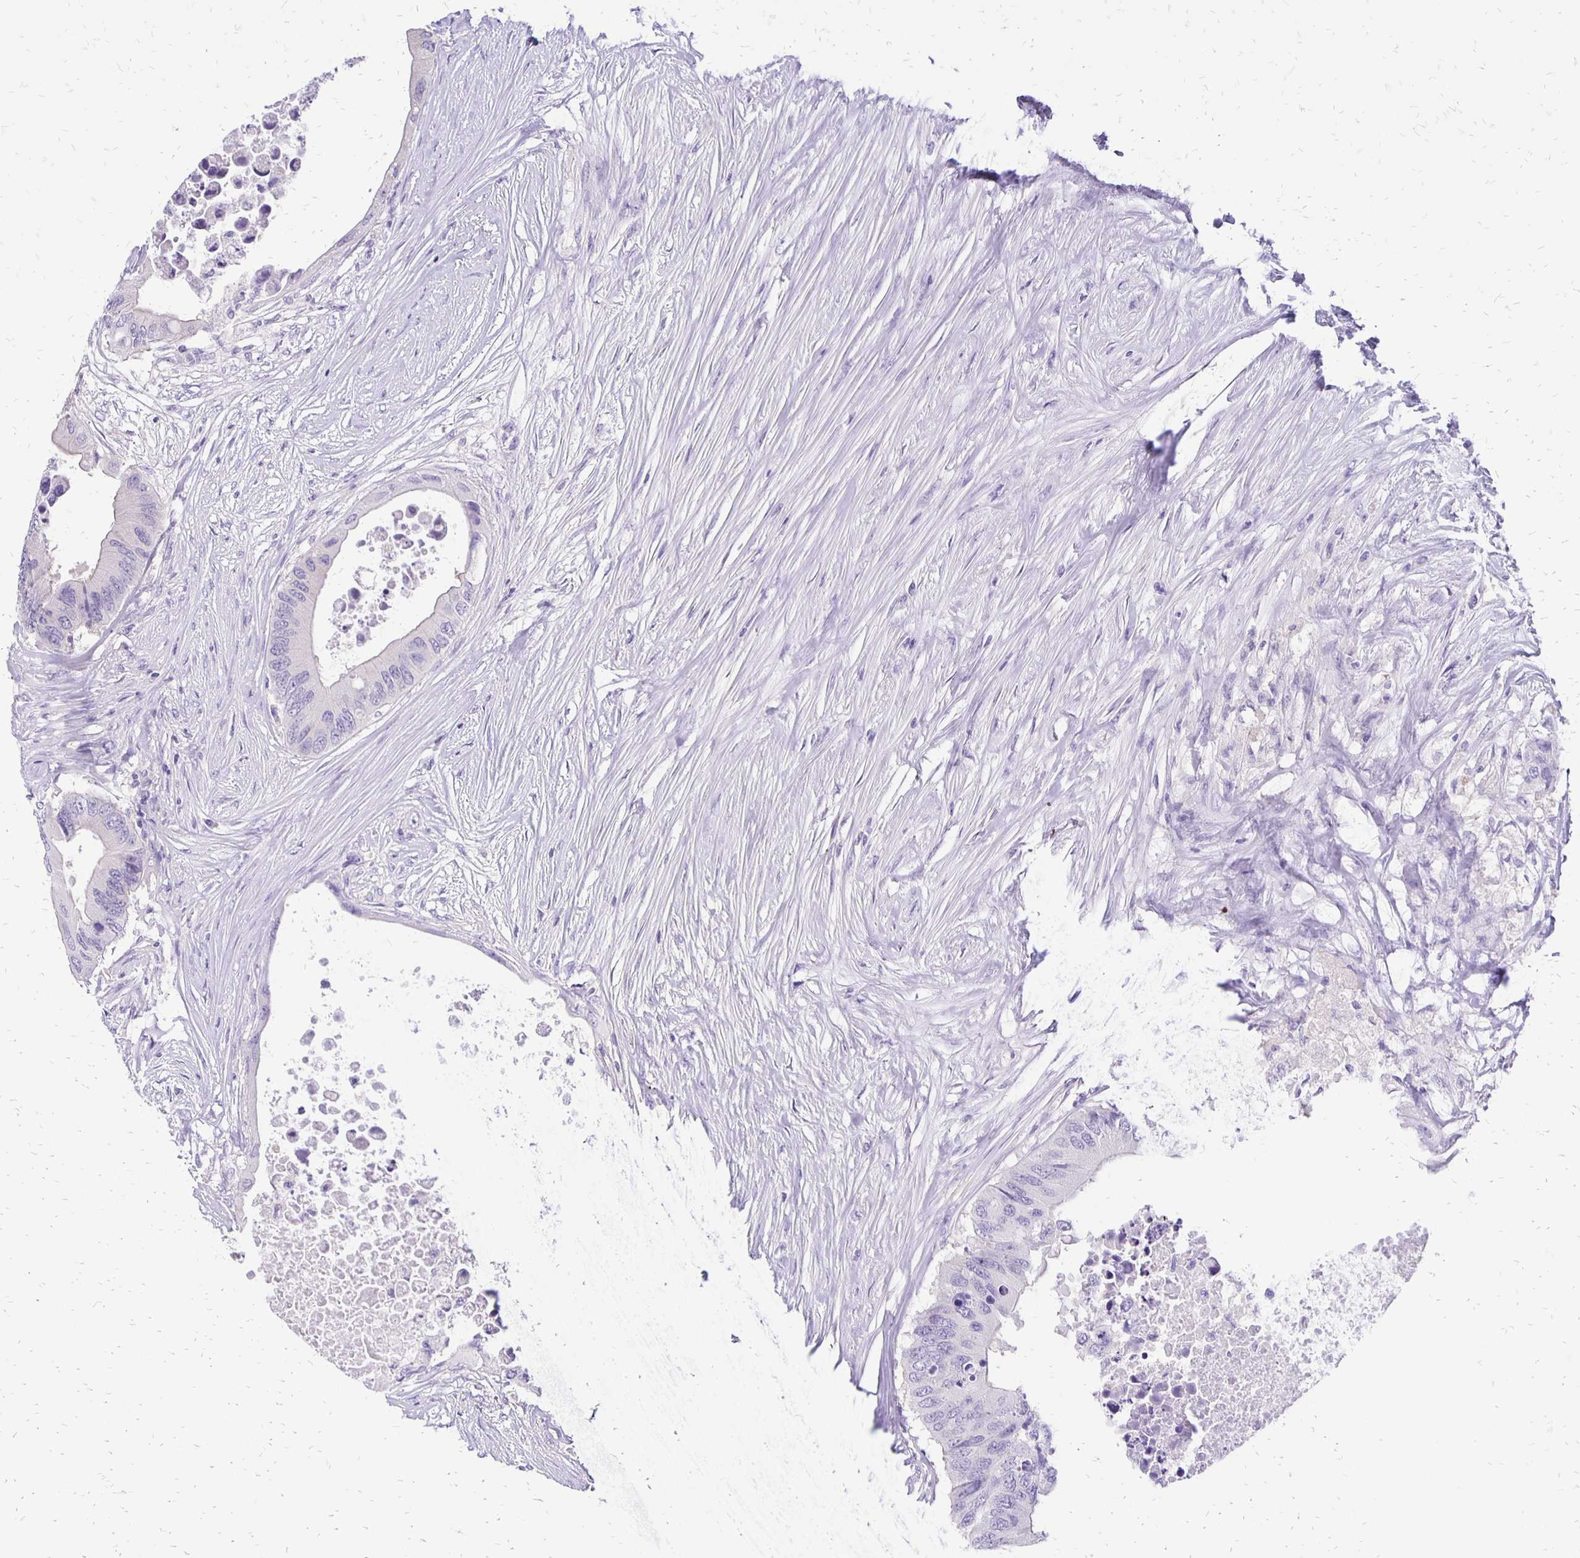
{"staining": {"intensity": "negative", "quantity": "none", "location": "none"}, "tissue": "colorectal cancer", "cell_type": "Tumor cells", "image_type": "cancer", "snomed": [{"axis": "morphology", "description": "Adenocarcinoma, NOS"}, {"axis": "topography", "description": "Colon"}], "caption": "Tumor cells show no significant protein positivity in colorectal cancer. (IHC, brightfield microscopy, high magnification).", "gene": "ANKRD45", "patient": {"sex": "male", "age": 71}}